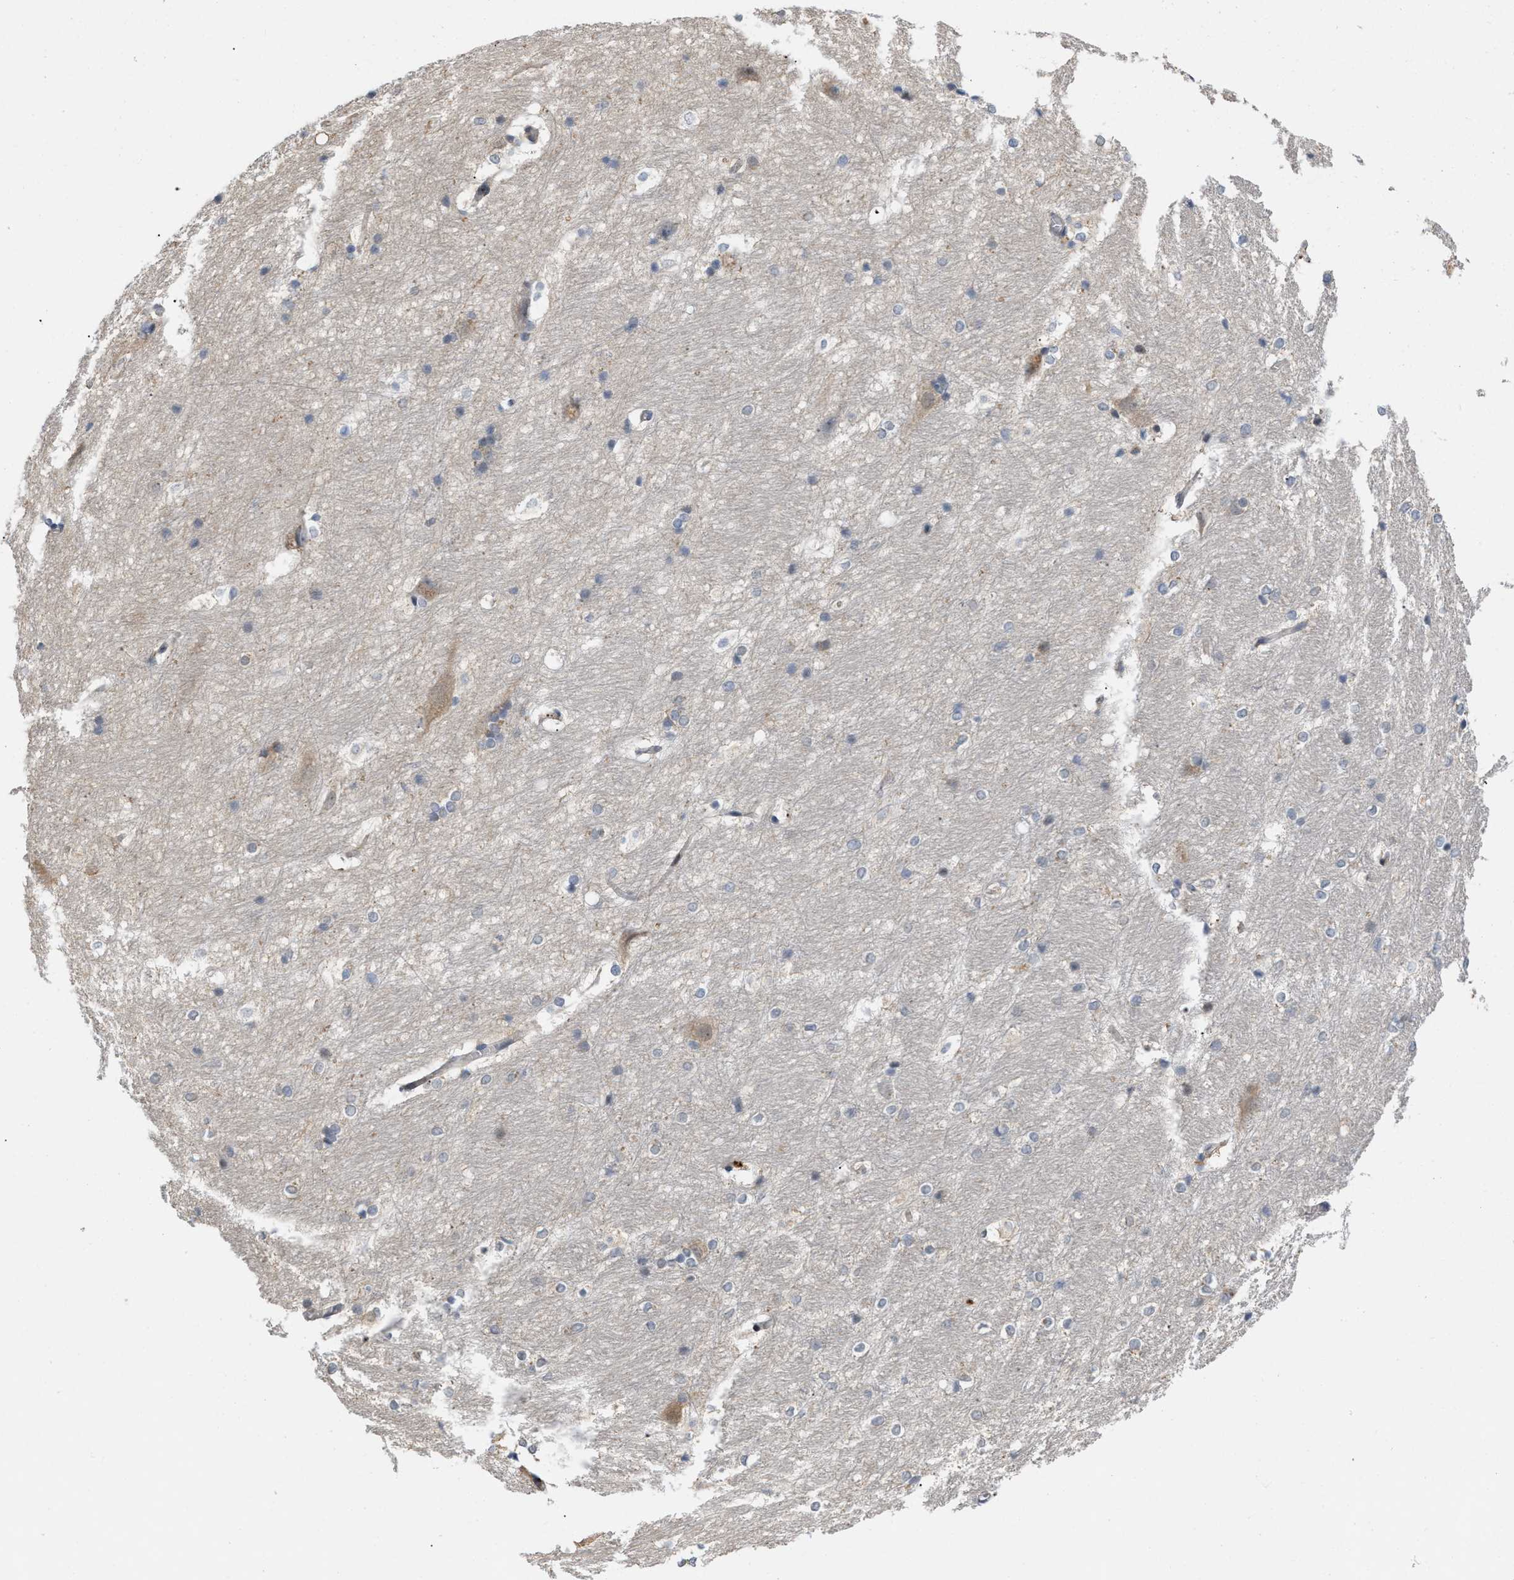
{"staining": {"intensity": "weak", "quantity": "<25%", "location": "cytoplasmic/membranous"}, "tissue": "hippocampus", "cell_type": "Glial cells", "image_type": "normal", "snomed": [{"axis": "morphology", "description": "Normal tissue, NOS"}, {"axis": "topography", "description": "Hippocampus"}], "caption": "Glial cells show no significant positivity in unremarkable hippocampus. (Brightfield microscopy of DAB IHC at high magnification).", "gene": "CSNK1A1", "patient": {"sex": "female", "age": 19}}